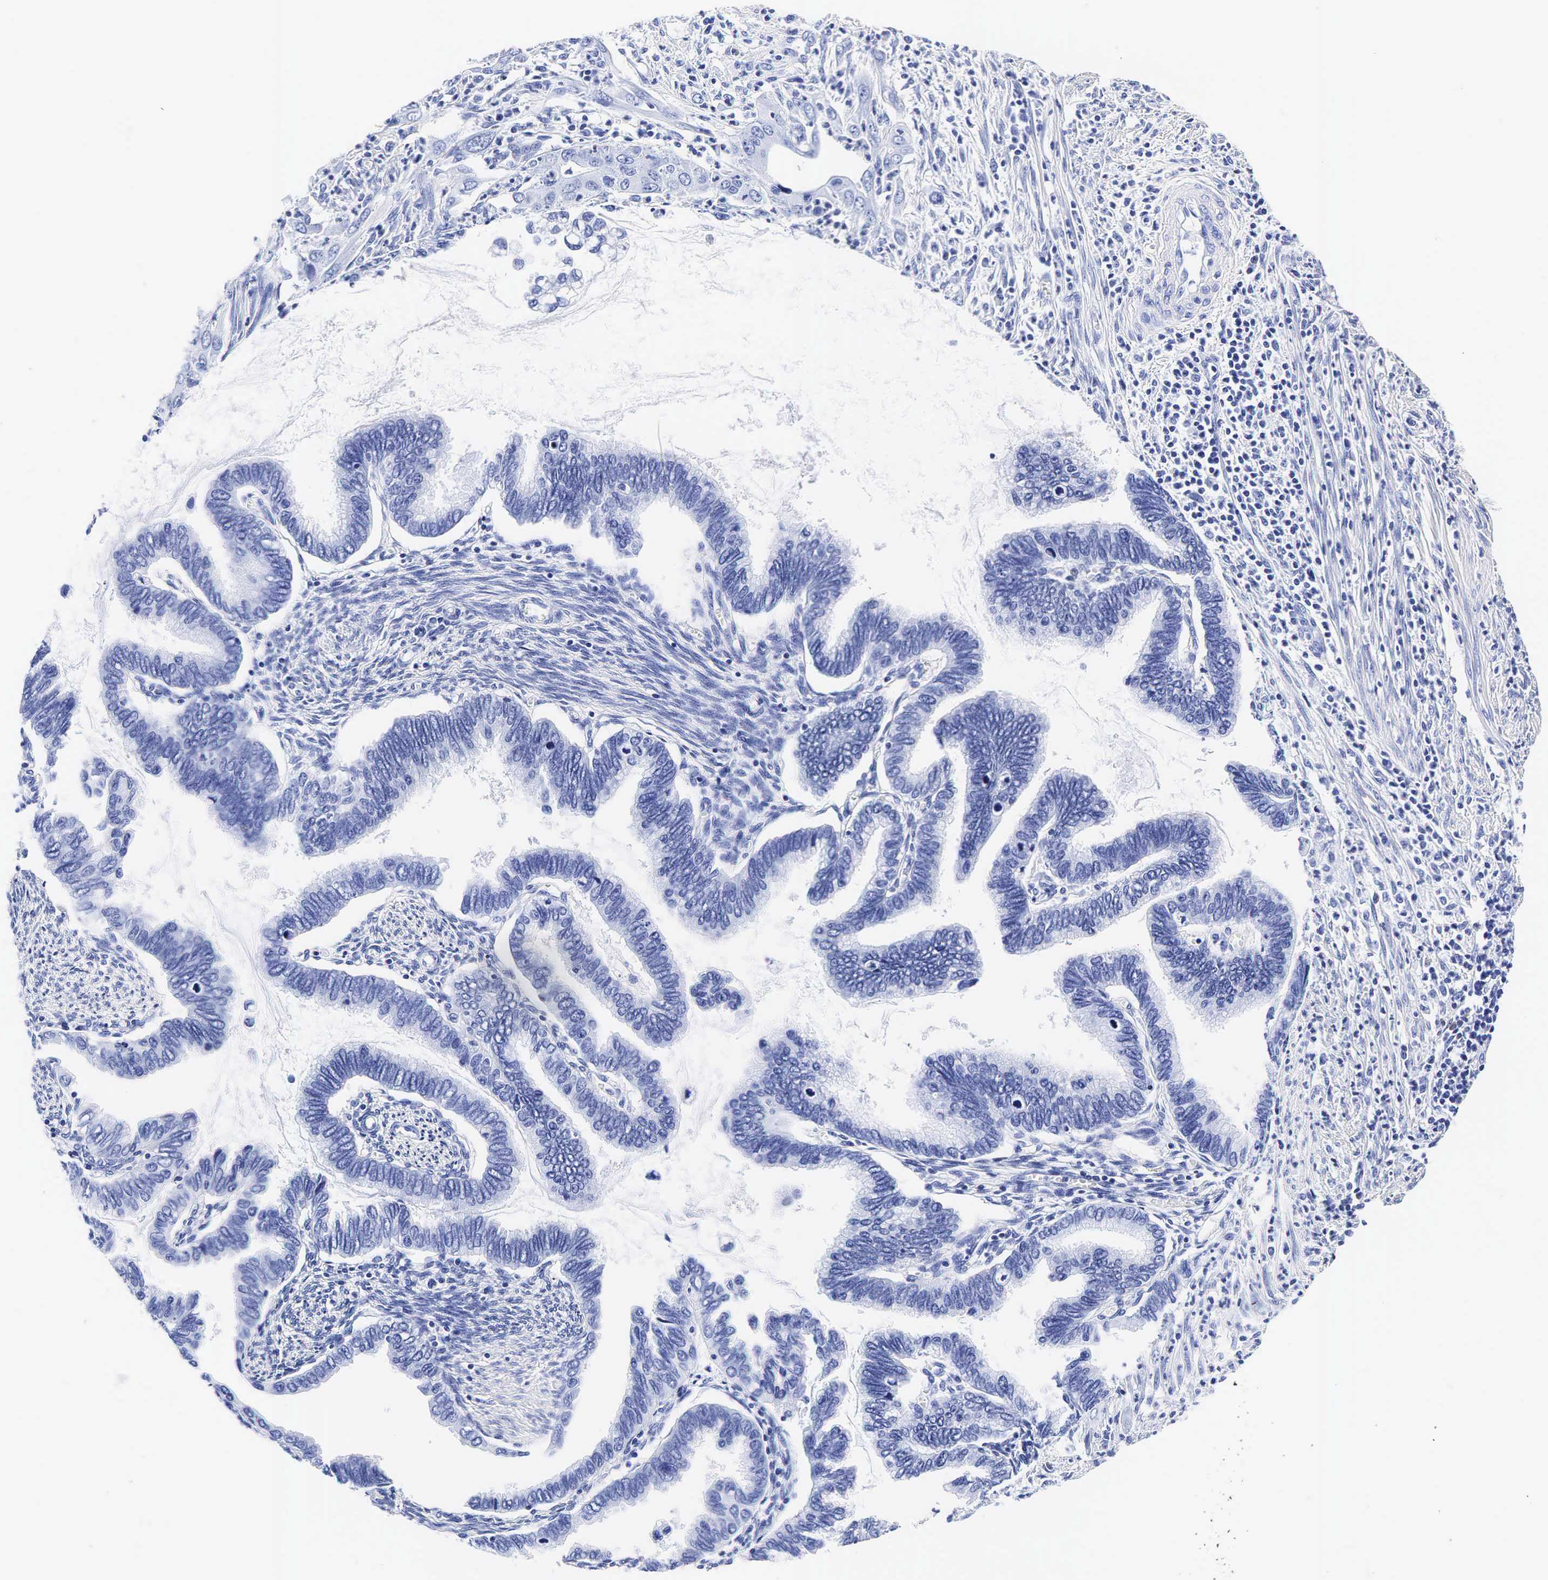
{"staining": {"intensity": "negative", "quantity": "none", "location": "none"}, "tissue": "cervical cancer", "cell_type": "Tumor cells", "image_type": "cancer", "snomed": [{"axis": "morphology", "description": "Adenocarcinoma, NOS"}, {"axis": "topography", "description": "Cervix"}], "caption": "This is an immunohistochemistry image of adenocarcinoma (cervical). There is no staining in tumor cells.", "gene": "KLK3", "patient": {"sex": "female", "age": 49}}